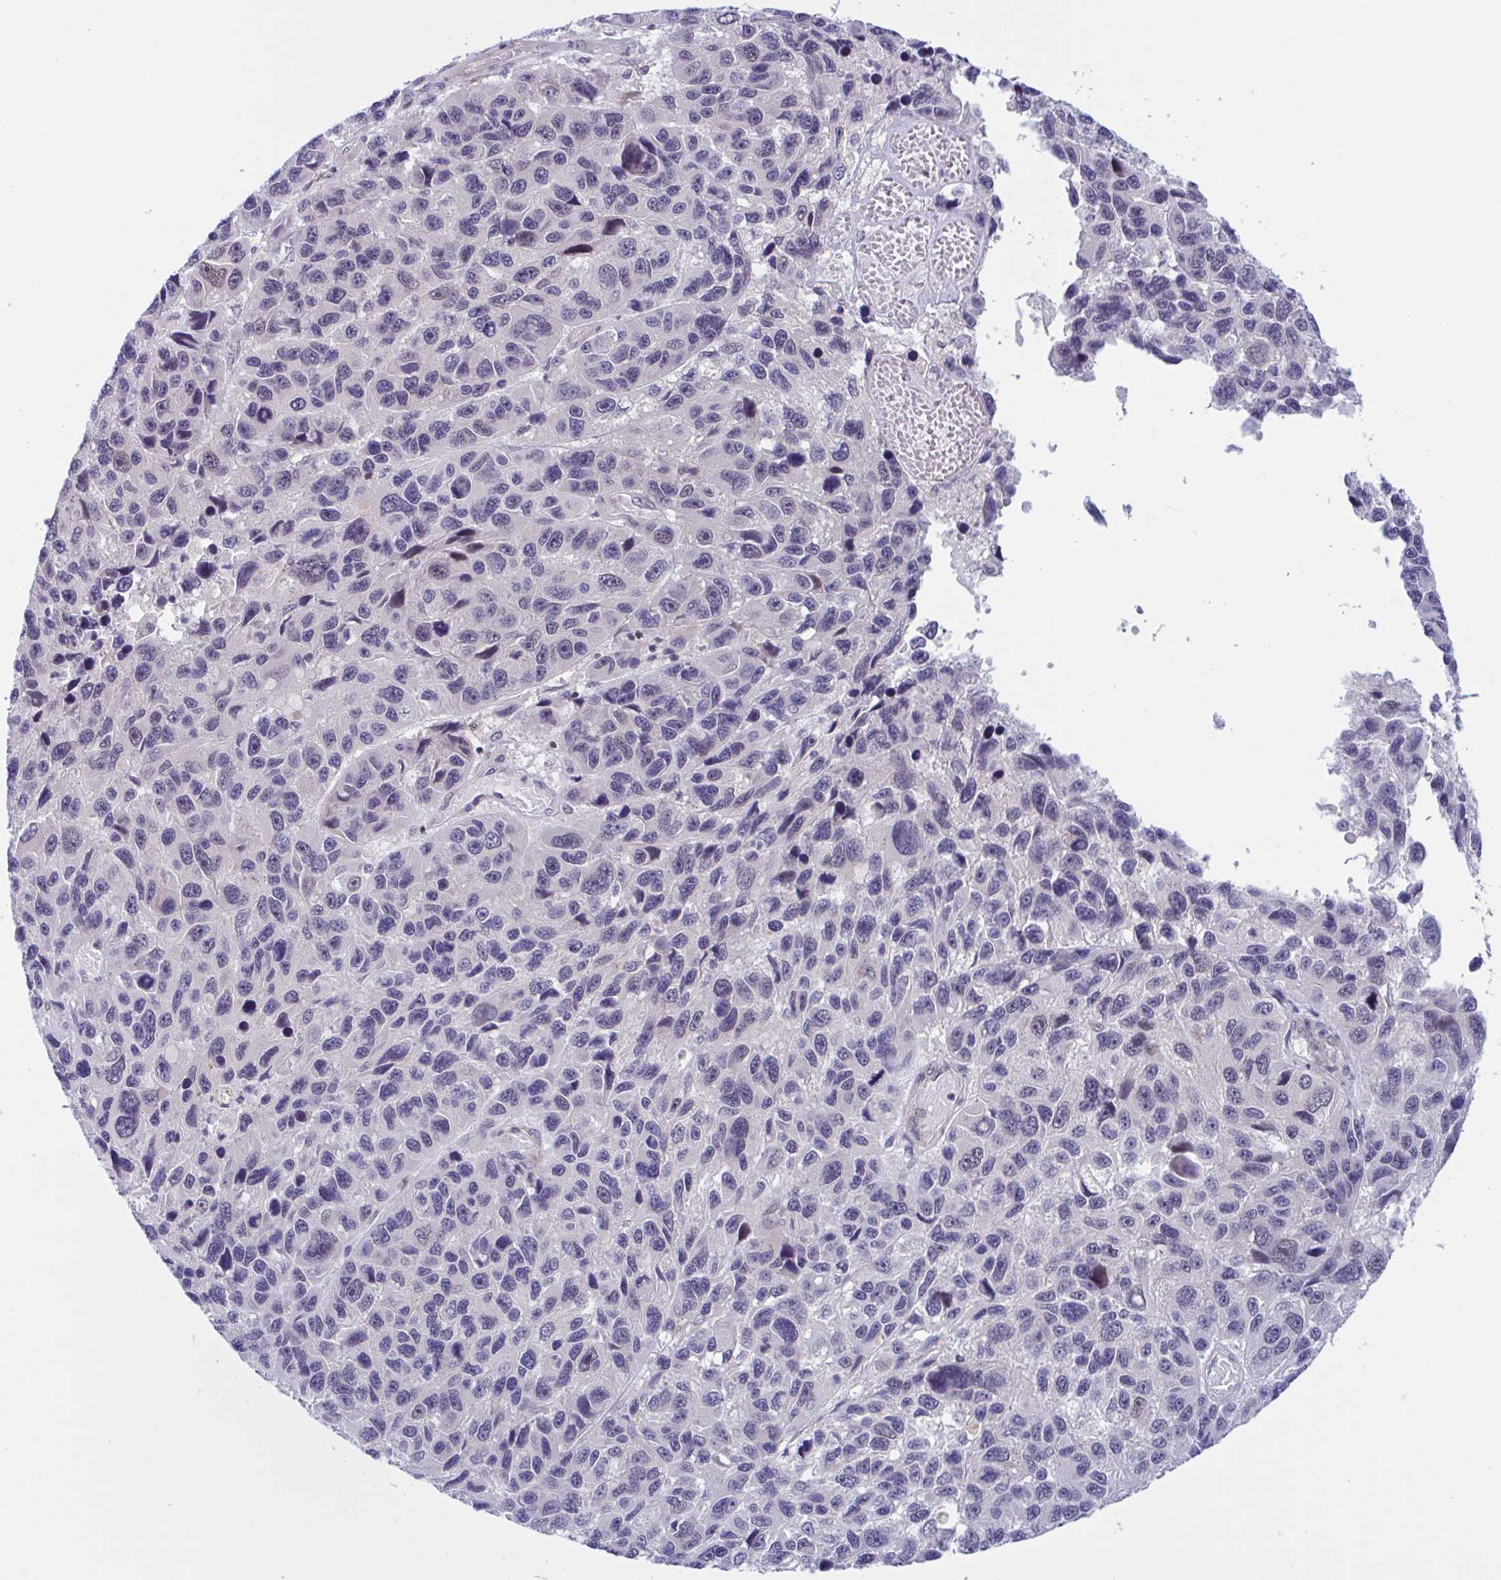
{"staining": {"intensity": "negative", "quantity": "none", "location": "none"}, "tissue": "melanoma", "cell_type": "Tumor cells", "image_type": "cancer", "snomed": [{"axis": "morphology", "description": "Malignant melanoma, NOS"}, {"axis": "topography", "description": "Skin"}], "caption": "There is no significant positivity in tumor cells of melanoma. (DAB (3,3'-diaminobenzidine) immunohistochemistry (IHC) with hematoxylin counter stain).", "gene": "SNX11", "patient": {"sex": "male", "age": 53}}